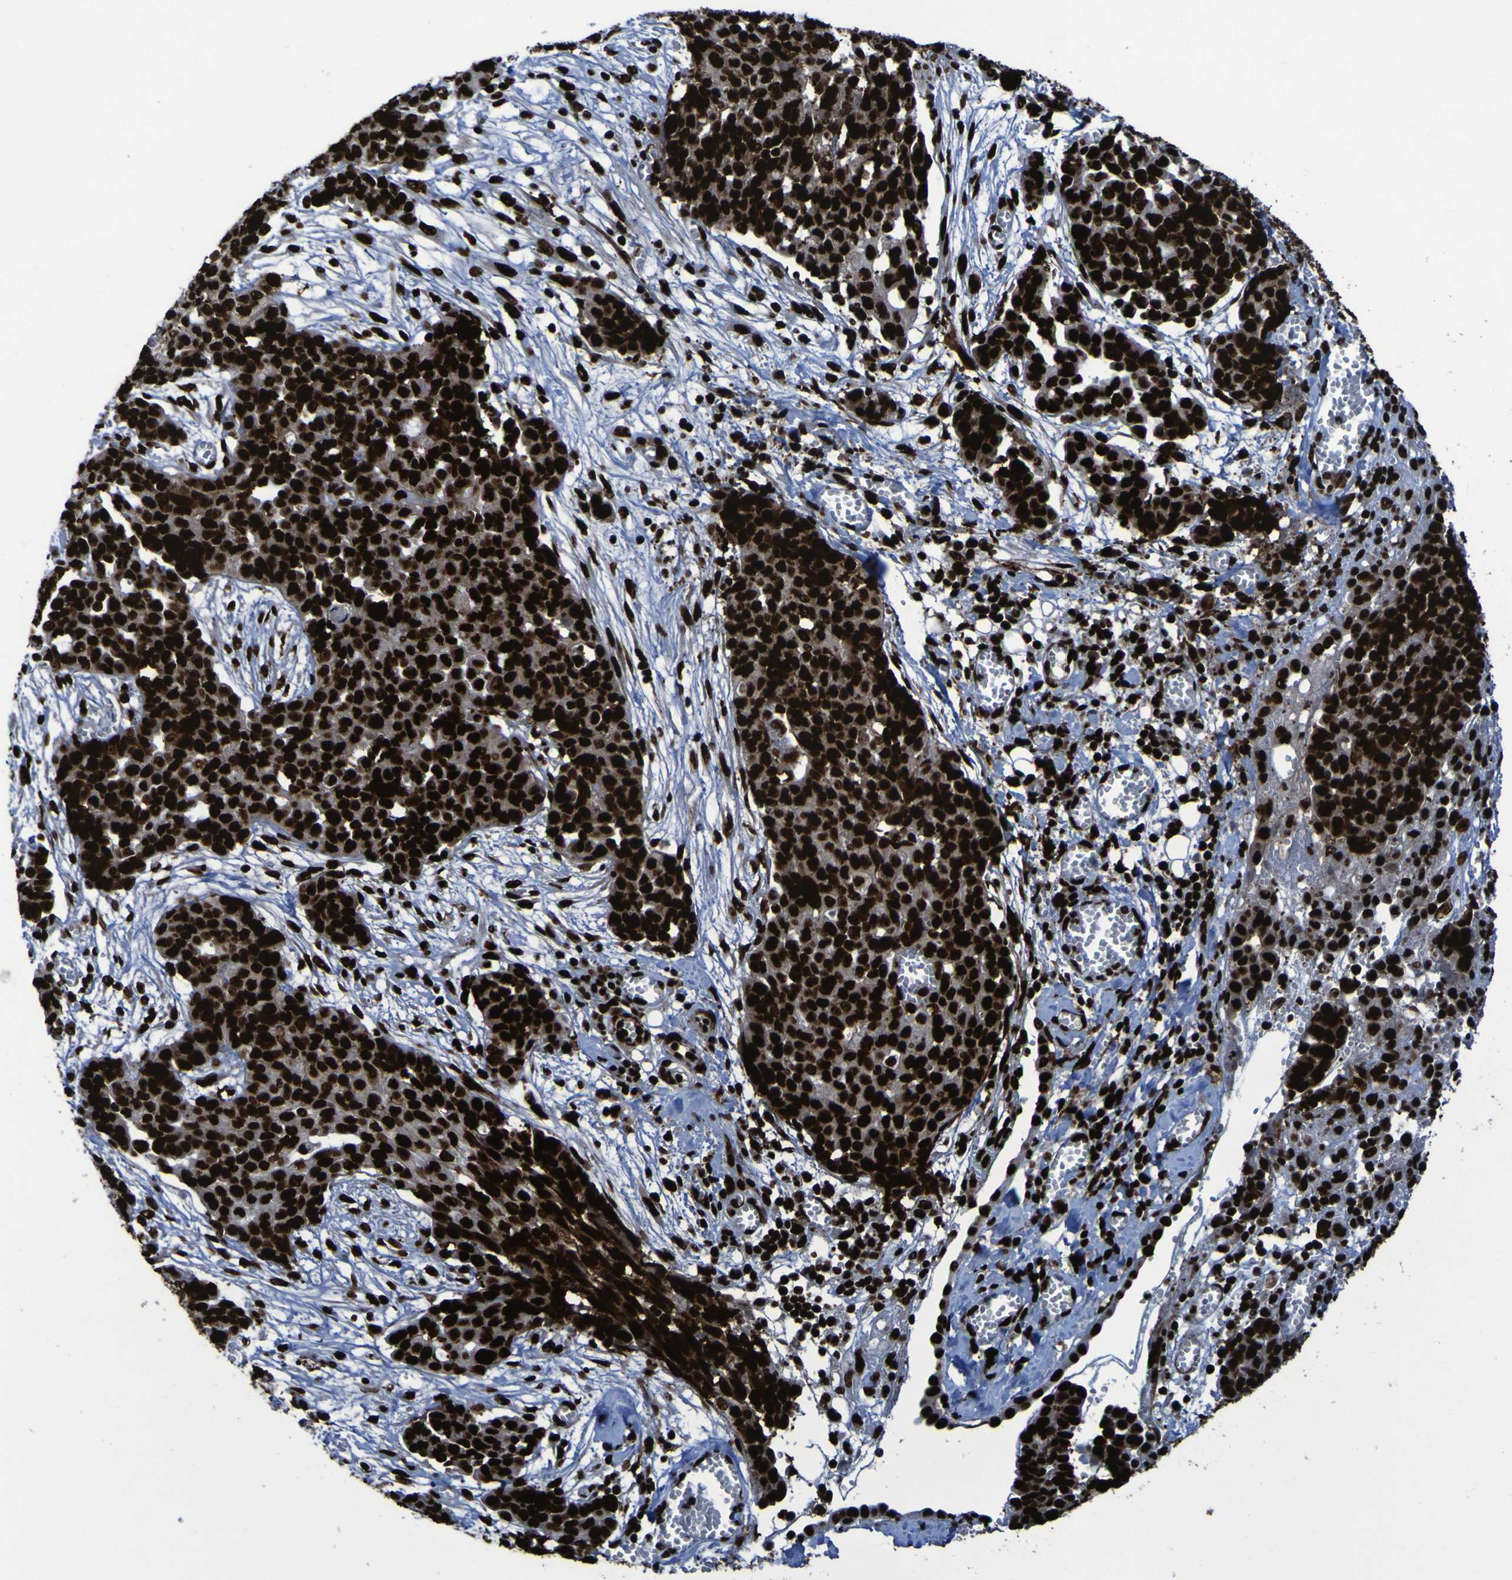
{"staining": {"intensity": "strong", "quantity": ">75%", "location": "nuclear"}, "tissue": "ovarian cancer", "cell_type": "Tumor cells", "image_type": "cancer", "snomed": [{"axis": "morphology", "description": "Cystadenocarcinoma, serous, NOS"}, {"axis": "topography", "description": "Soft tissue"}, {"axis": "topography", "description": "Ovary"}], "caption": "Immunohistochemical staining of human ovarian cancer exhibits strong nuclear protein staining in about >75% of tumor cells. (Stains: DAB in brown, nuclei in blue, Microscopy: brightfield microscopy at high magnification).", "gene": "NPM1", "patient": {"sex": "female", "age": 57}}